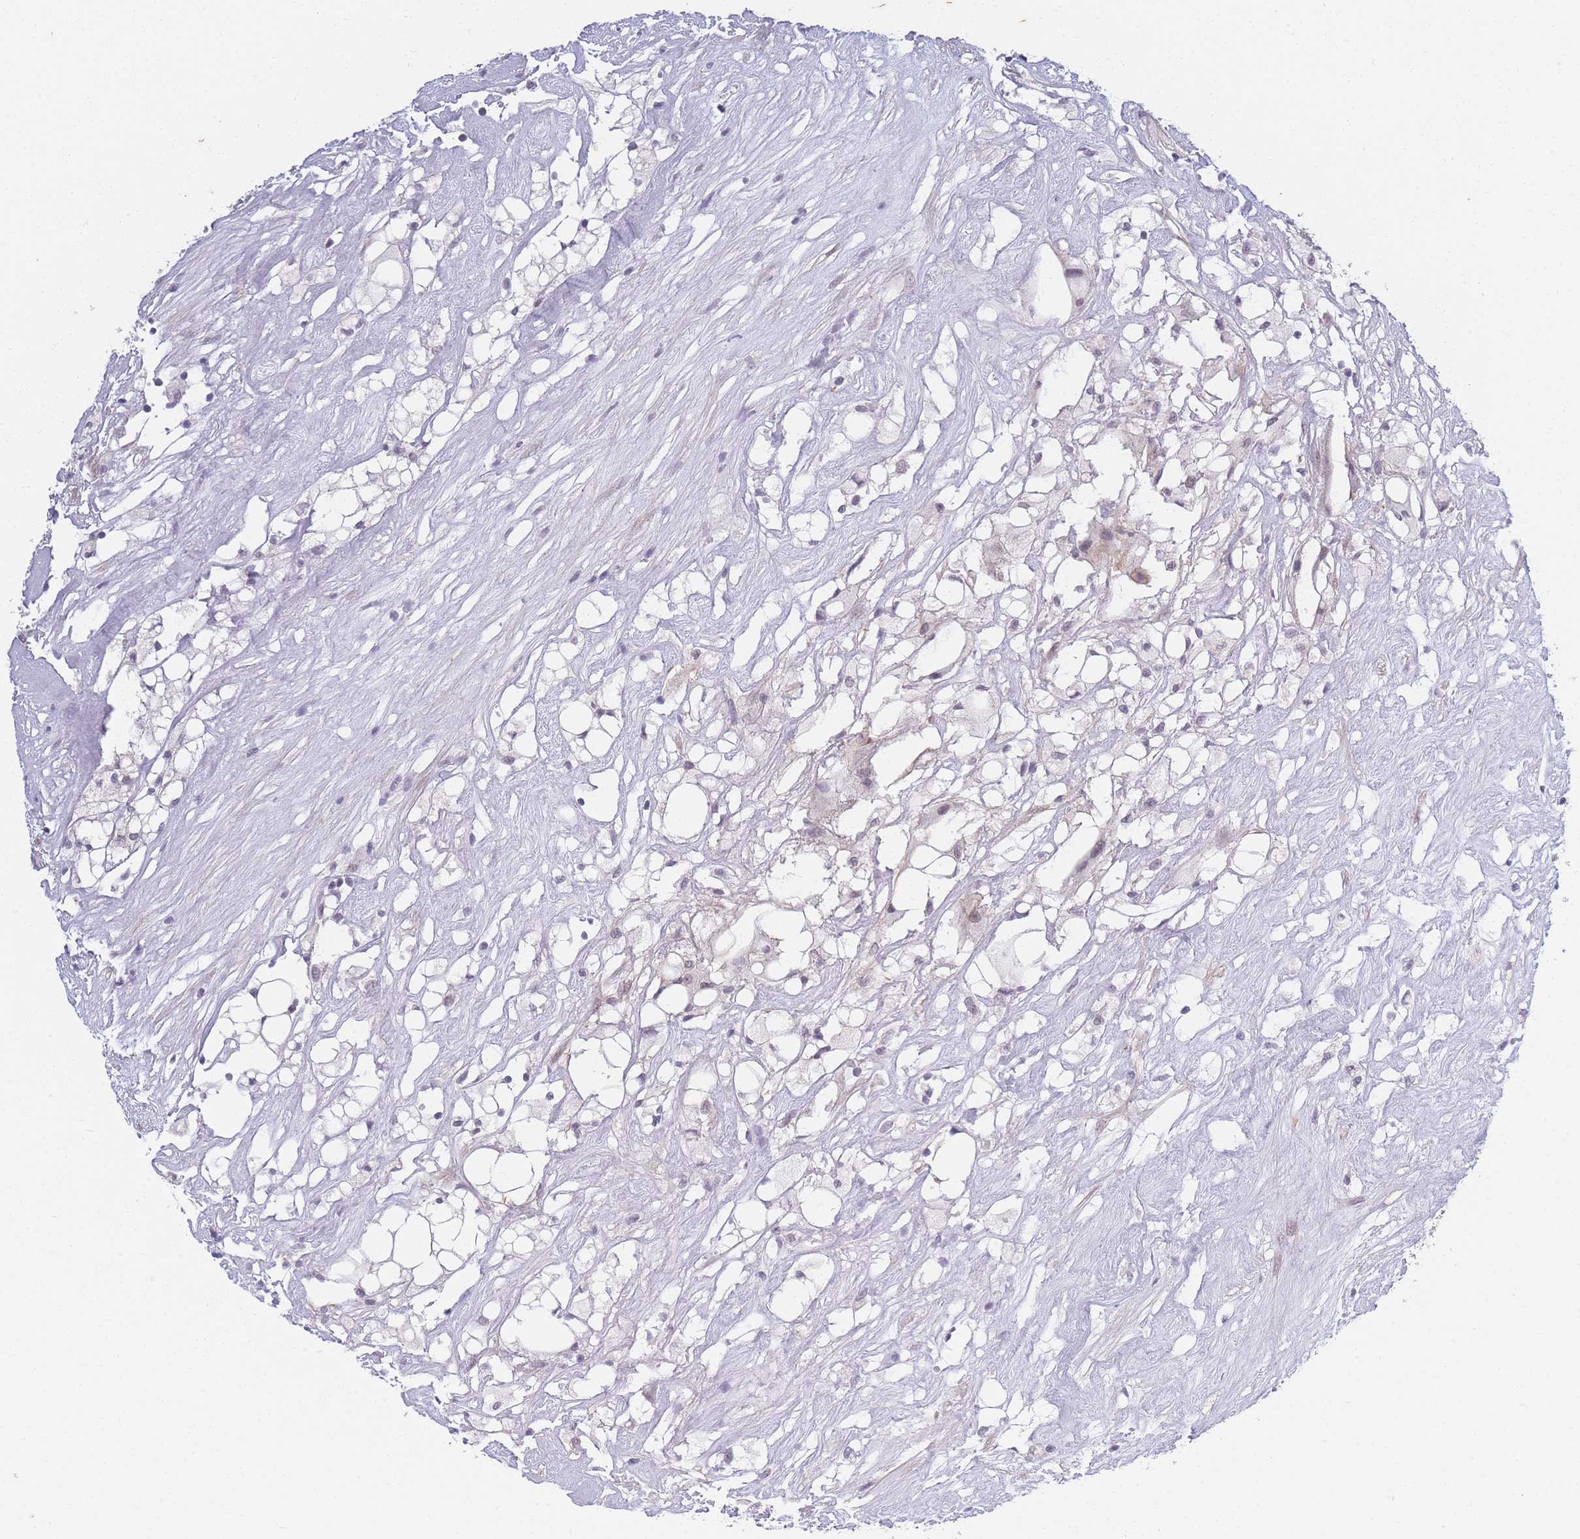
{"staining": {"intensity": "weak", "quantity": "<25%", "location": "nuclear"}, "tissue": "renal cancer", "cell_type": "Tumor cells", "image_type": "cancer", "snomed": [{"axis": "morphology", "description": "Adenocarcinoma, NOS"}, {"axis": "topography", "description": "Kidney"}], "caption": "High magnification brightfield microscopy of renal adenocarcinoma stained with DAB (brown) and counterstained with hematoxylin (blue): tumor cells show no significant positivity. Nuclei are stained in blue.", "gene": "SIN3B", "patient": {"sex": "male", "age": 59}}